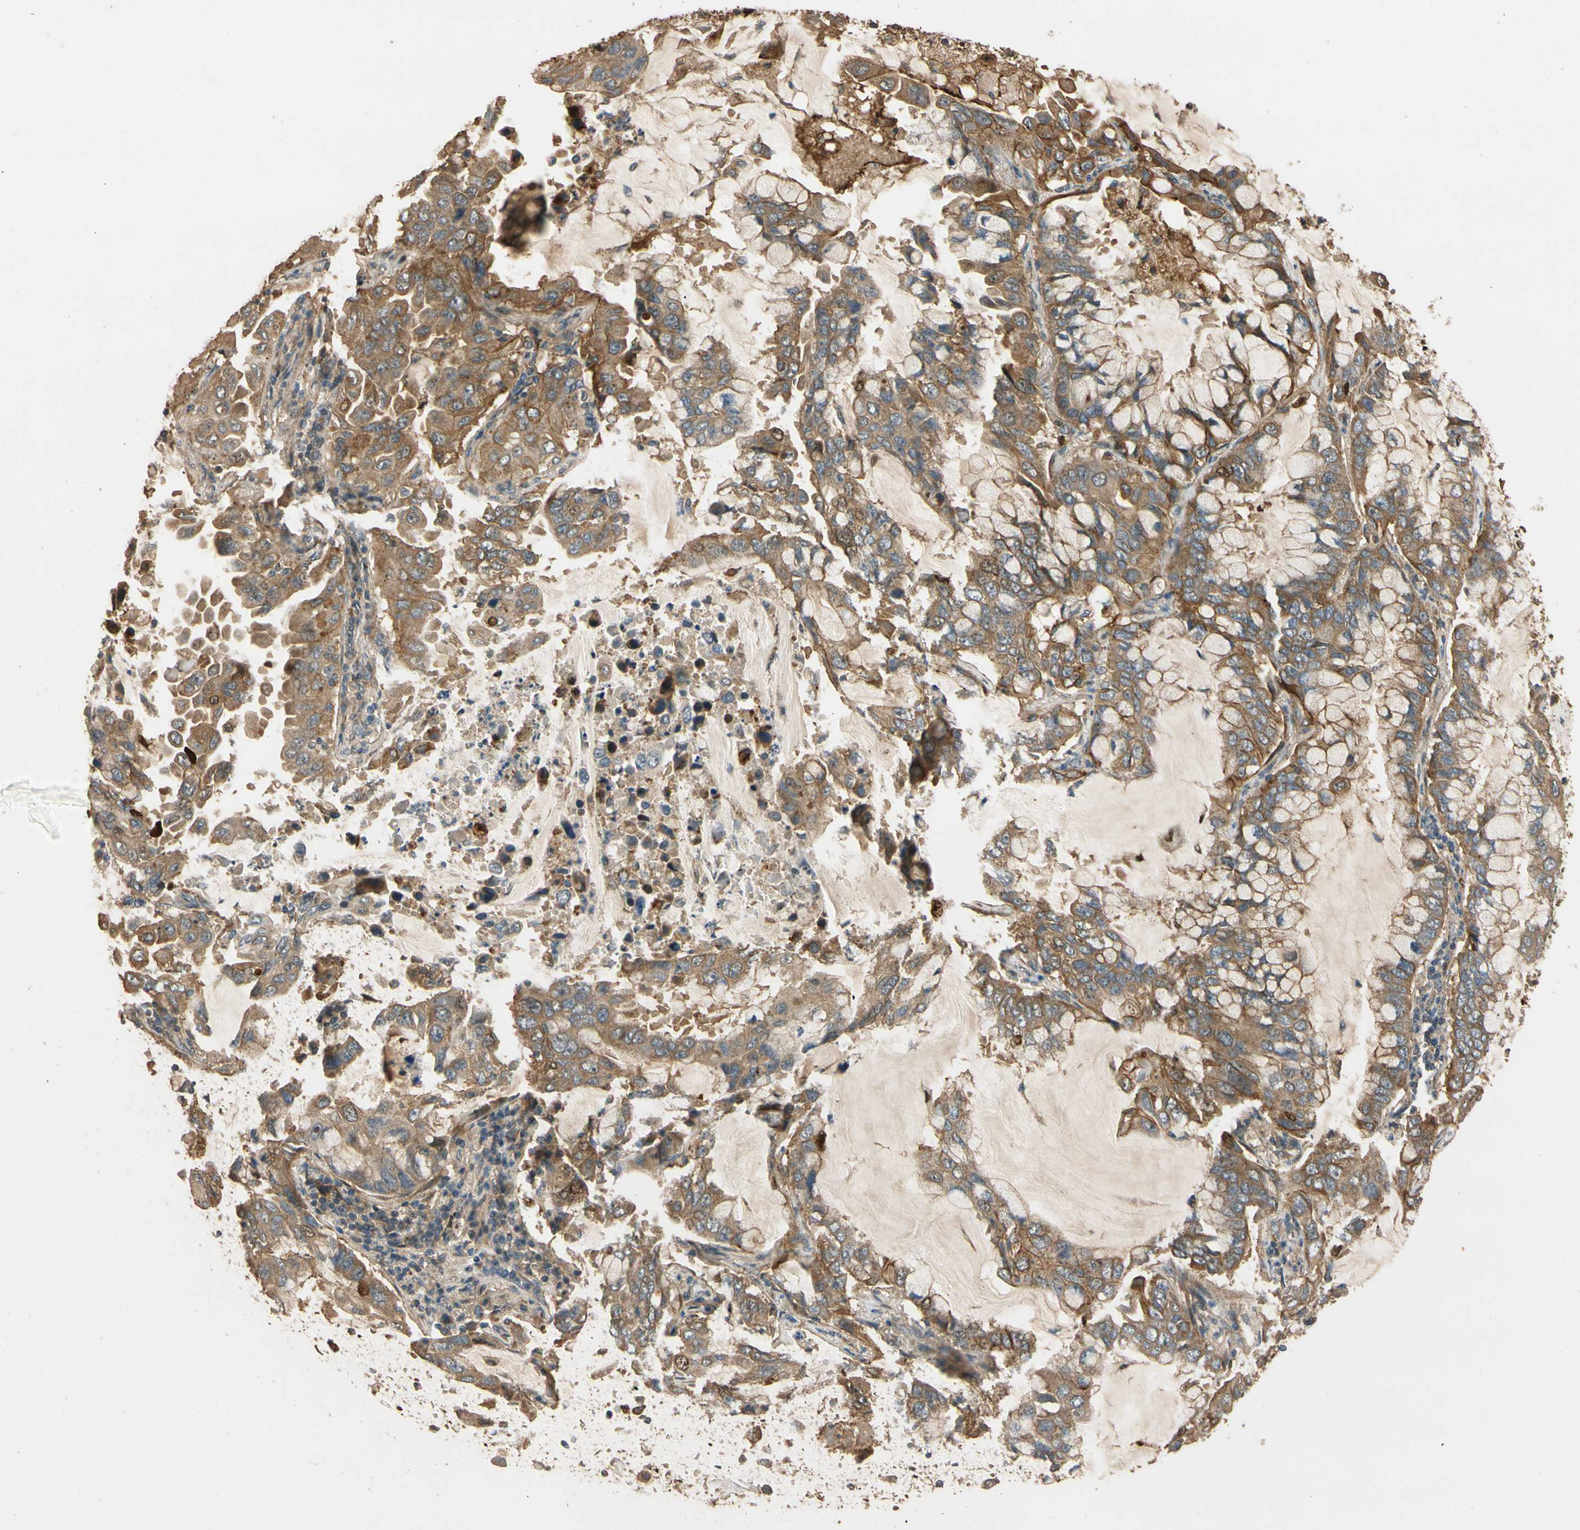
{"staining": {"intensity": "moderate", "quantity": ">75%", "location": "cytoplasmic/membranous"}, "tissue": "lung cancer", "cell_type": "Tumor cells", "image_type": "cancer", "snomed": [{"axis": "morphology", "description": "Adenocarcinoma, NOS"}, {"axis": "topography", "description": "Lung"}], "caption": "An image showing moderate cytoplasmic/membranous staining in about >75% of tumor cells in lung cancer, as visualized by brown immunohistochemical staining.", "gene": "MGRN1", "patient": {"sex": "male", "age": 64}}